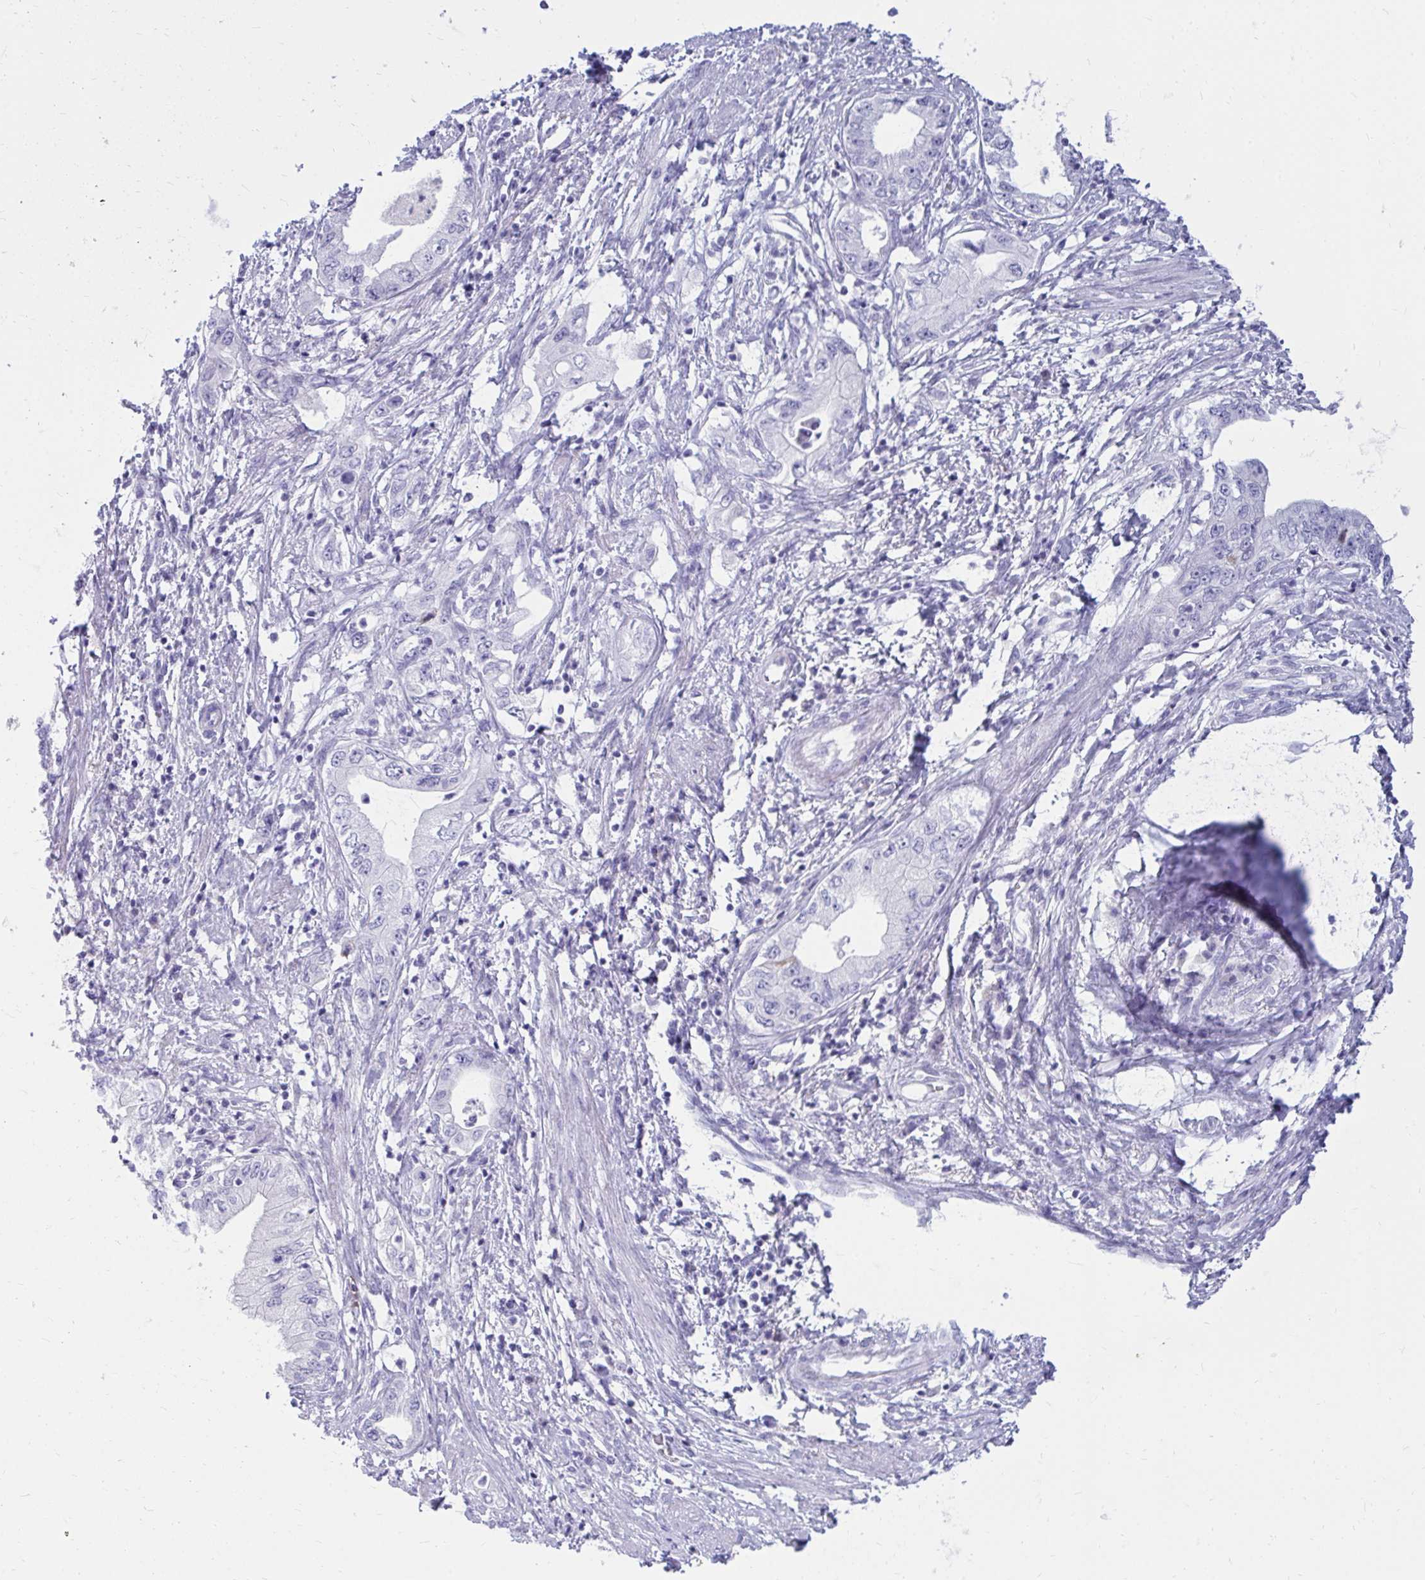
{"staining": {"intensity": "negative", "quantity": "none", "location": "none"}, "tissue": "pancreatic cancer", "cell_type": "Tumor cells", "image_type": "cancer", "snomed": [{"axis": "morphology", "description": "Adenocarcinoma, NOS"}, {"axis": "topography", "description": "Pancreas"}], "caption": "There is no significant positivity in tumor cells of pancreatic cancer (adenocarcinoma).", "gene": "NANOGNB", "patient": {"sex": "female", "age": 73}}